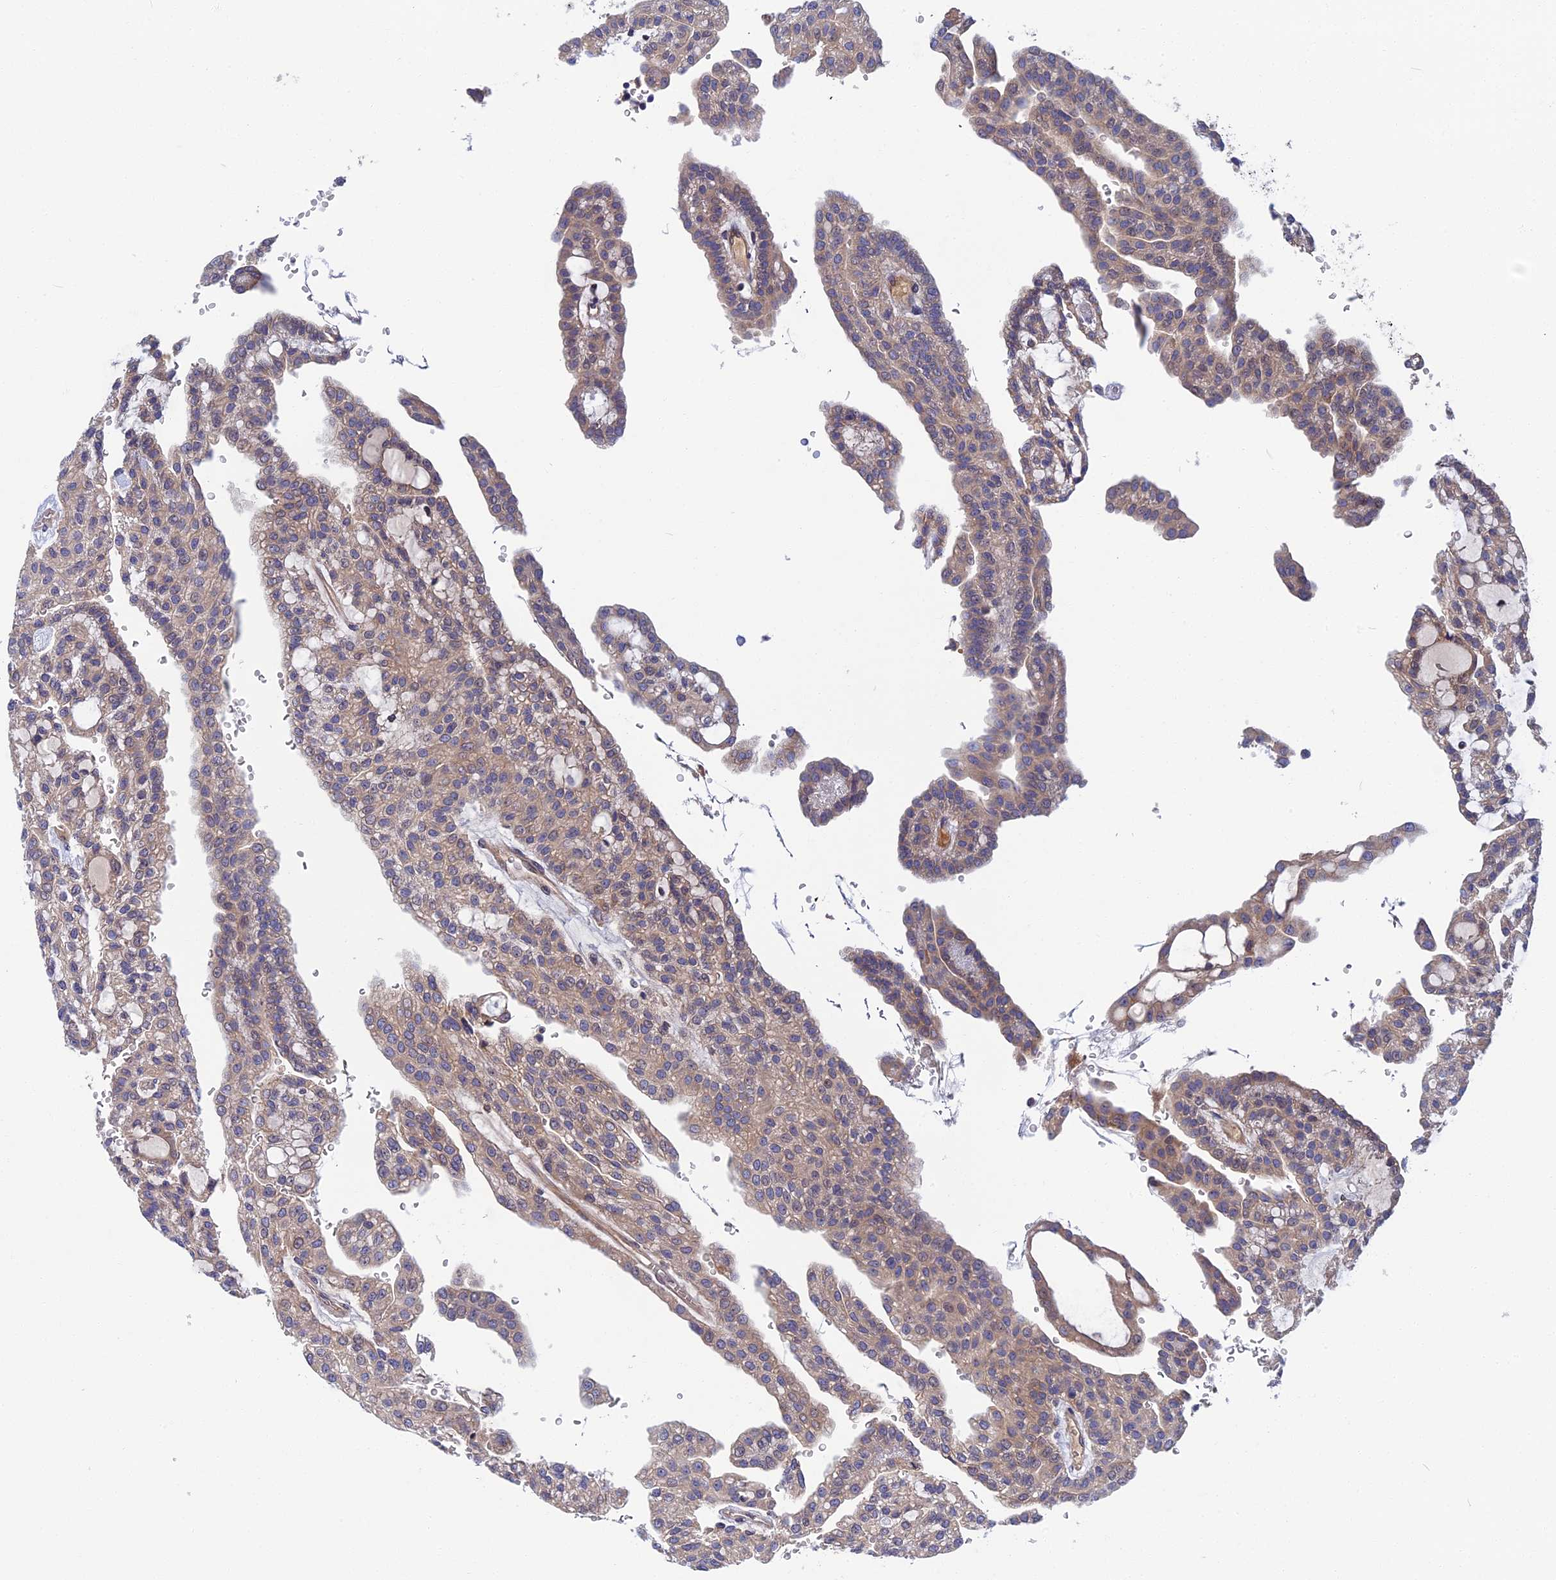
{"staining": {"intensity": "weak", "quantity": ">75%", "location": "cytoplasmic/membranous"}, "tissue": "renal cancer", "cell_type": "Tumor cells", "image_type": "cancer", "snomed": [{"axis": "morphology", "description": "Adenocarcinoma, NOS"}, {"axis": "topography", "description": "Kidney"}], "caption": "DAB (3,3'-diaminobenzidine) immunohistochemical staining of adenocarcinoma (renal) shows weak cytoplasmic/membranous protein expression in about >75% of tumor cells.", "gene": "CRACD", "patient": {"sex": "male", "age": 63}}